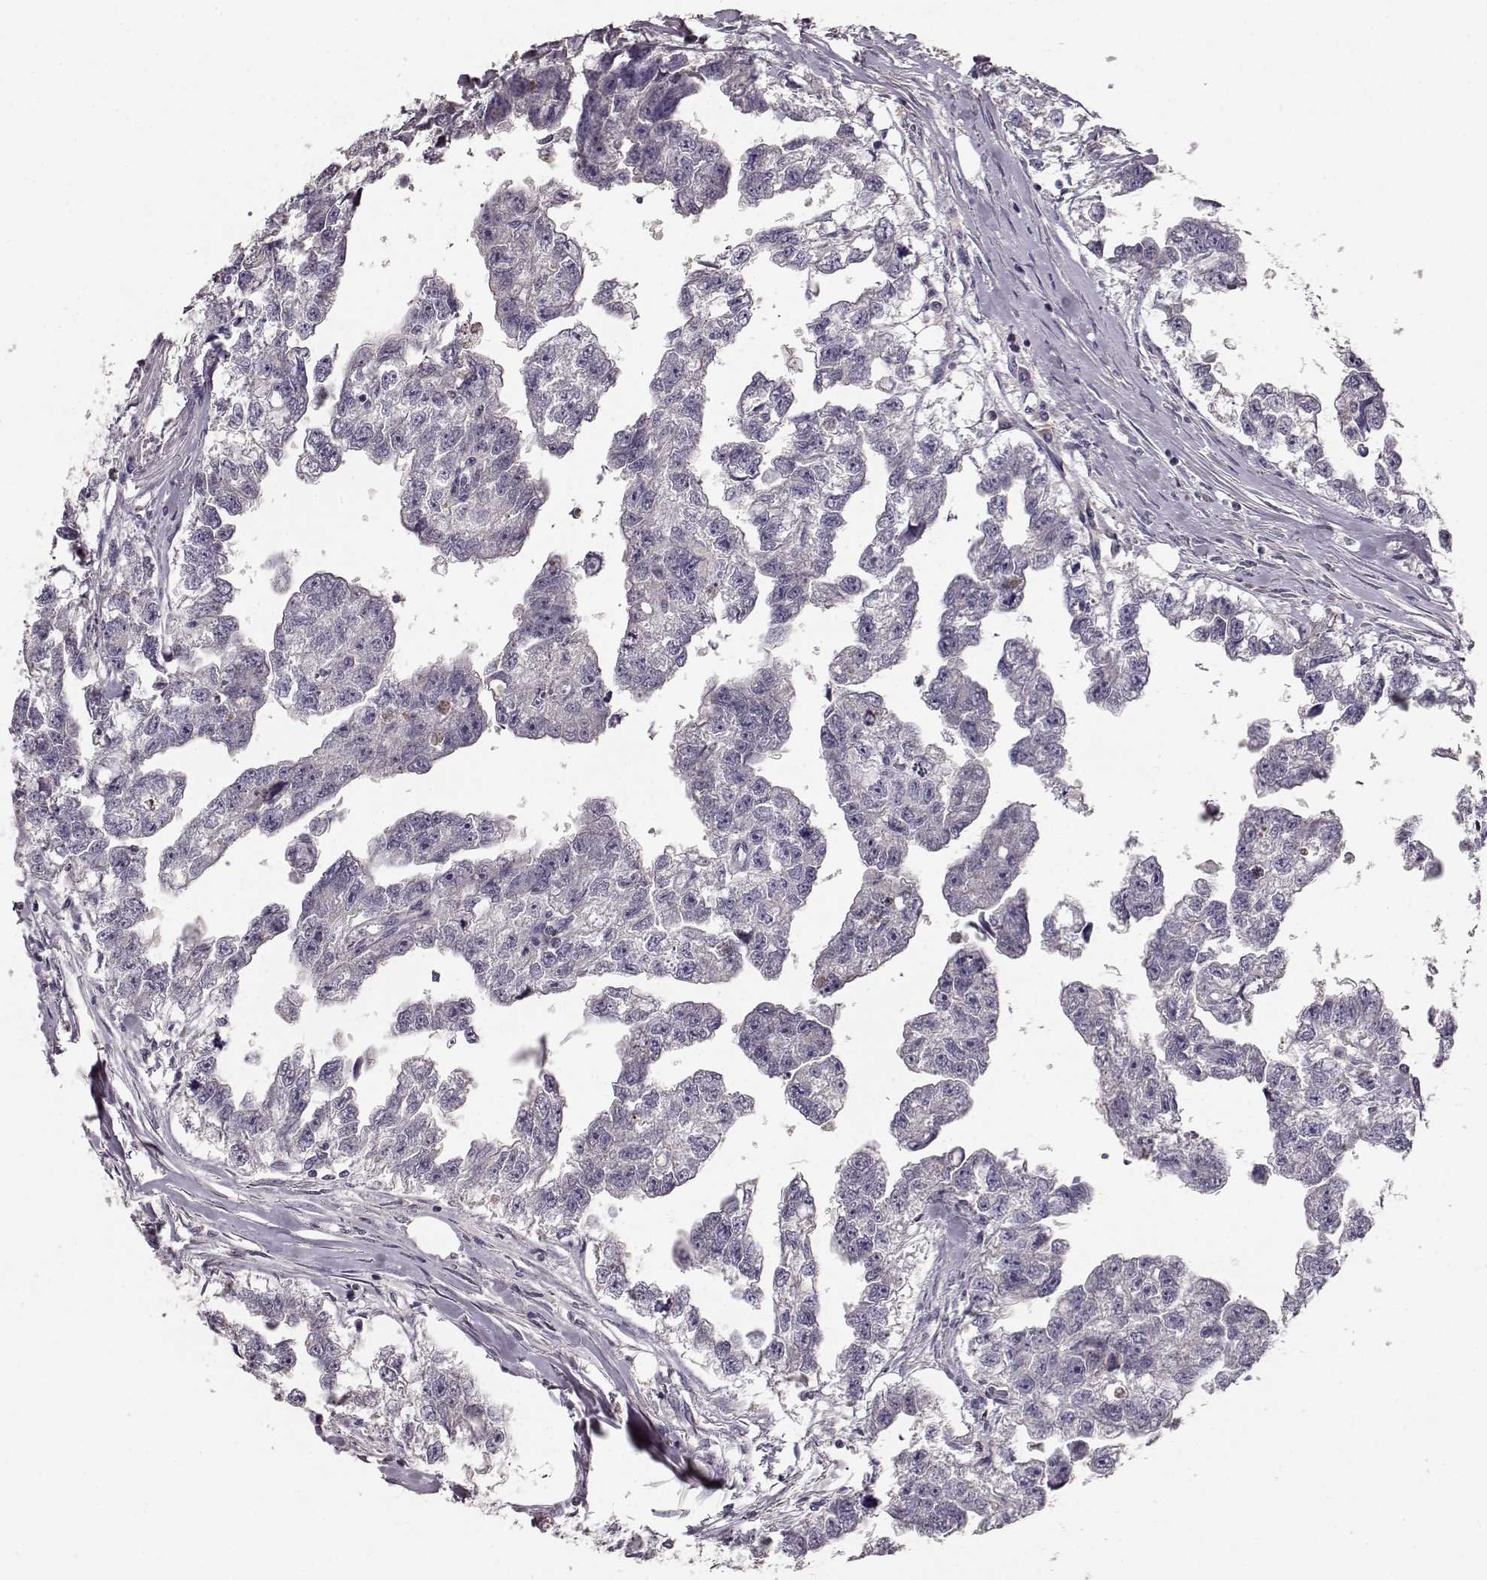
{"staining": {"intensity": "negative", "quantity": "none", "location": "none"}, "tissue": "testis cancer", "cell_type": "Tumor cells", "image_type": "cancer", "snomed": [{"axis": "morphology", "description": "Carcinoma, Embryonal, NOS"}, {"axis": "morphology", "description": "Teratoma, malignant, NOS"}, {"axis": "topography", "description": "Testis"}], "caption": "Histopathology image shows no significant protein staining in tumor cells of teratoma (malignant) (testis). The staining is performed using DAB brown chromogen with nuclei counter-stained in using hematoxylin.", "gene": "YJEFN3", "patient": {"sex": "male", "age": 44}}